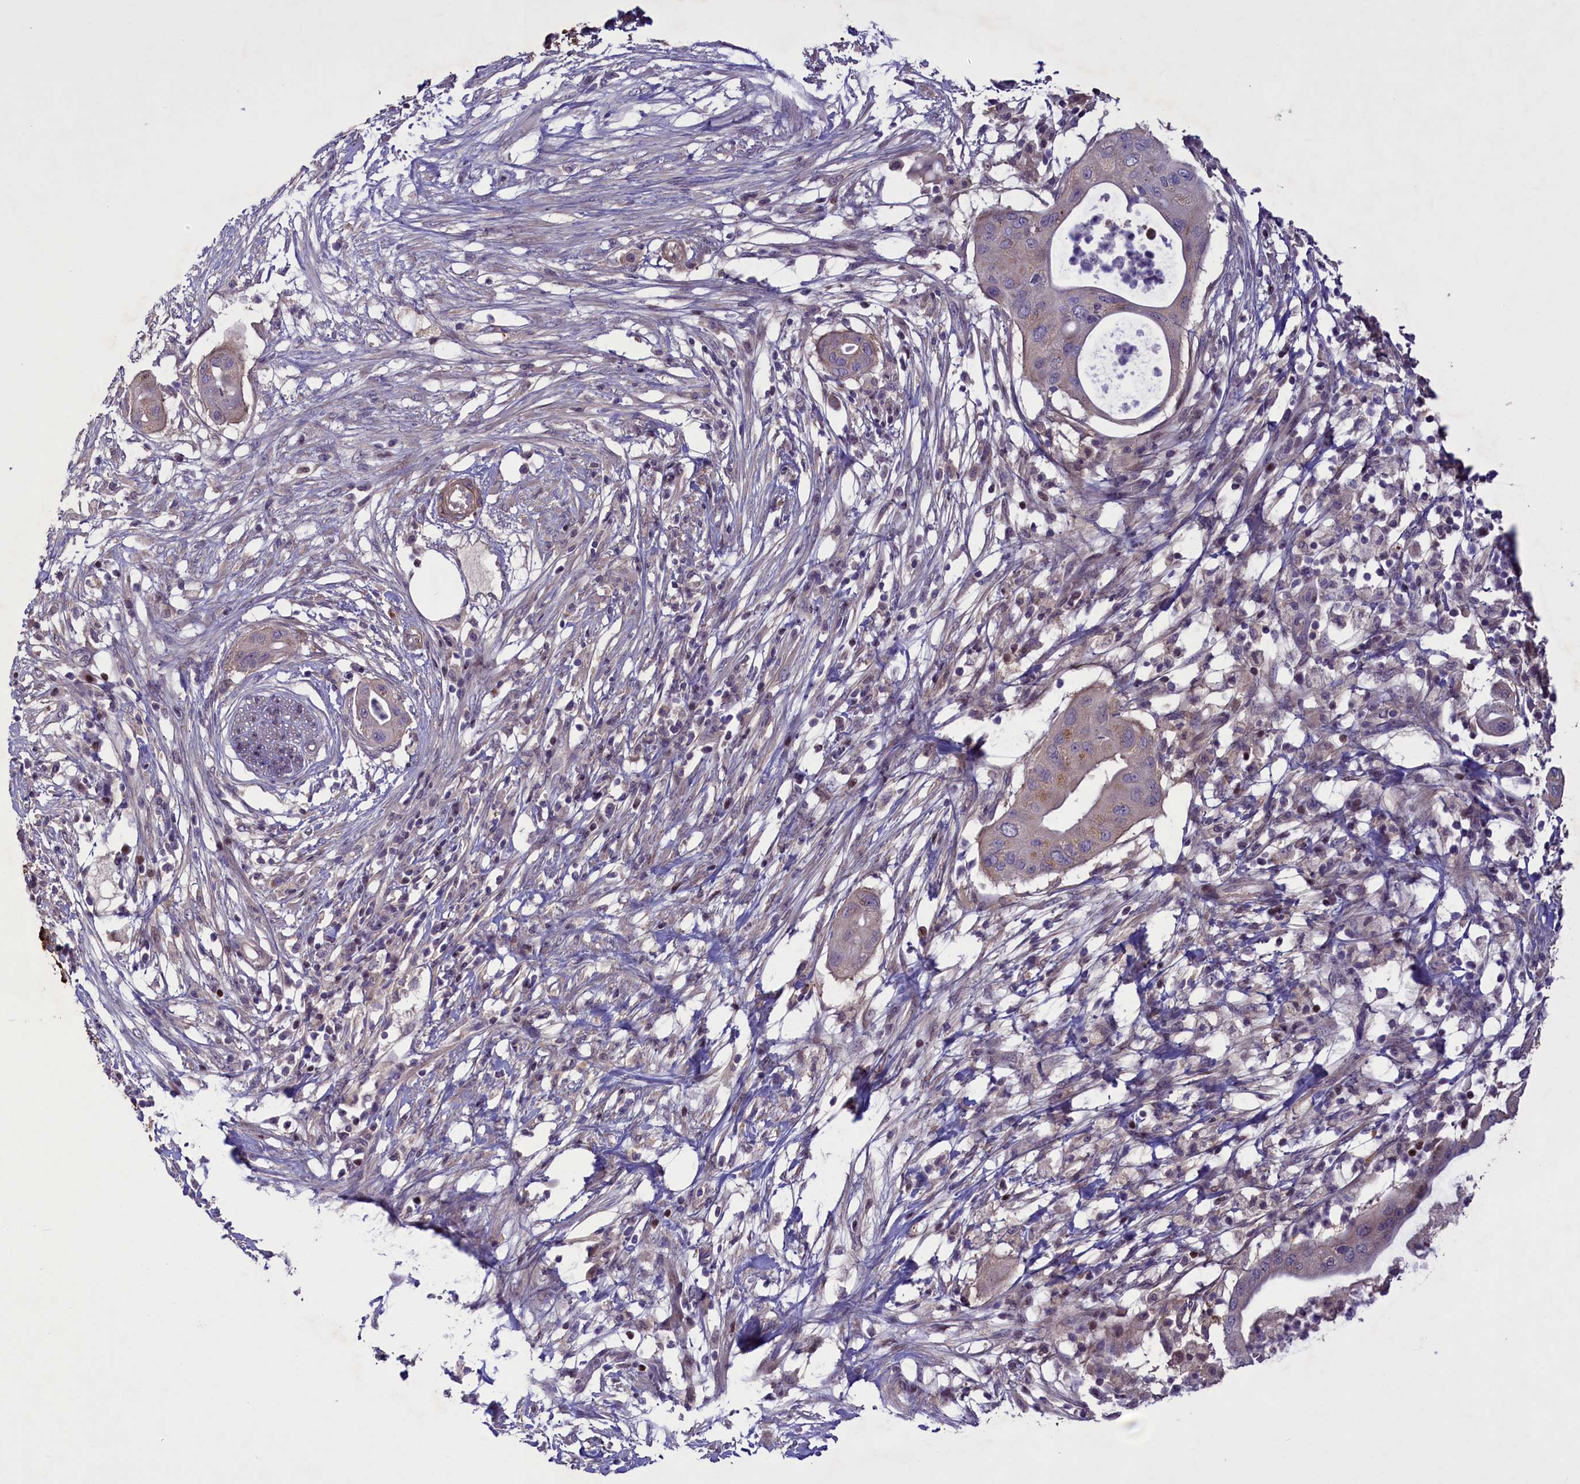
{"staining": {"intensity": "weak", "quantity": "<25%", "location": "cytoplasmic/membranous"}, "tissue": "pancreatic cancer", "cell_type": "Tumor cells", "image_type": "cancer", "snomed": [{"axis": "morphology", "description": "Adenocarcinoma, NOS"}, {"axis": "topography", "description": "Pancreas"}], "caption": "An image of human adenocarcinoma (pancreatic) is negative for staining in tumor cells.", "gene": "MAN2C1", "patient": {"sex": "male", "age": 68}}